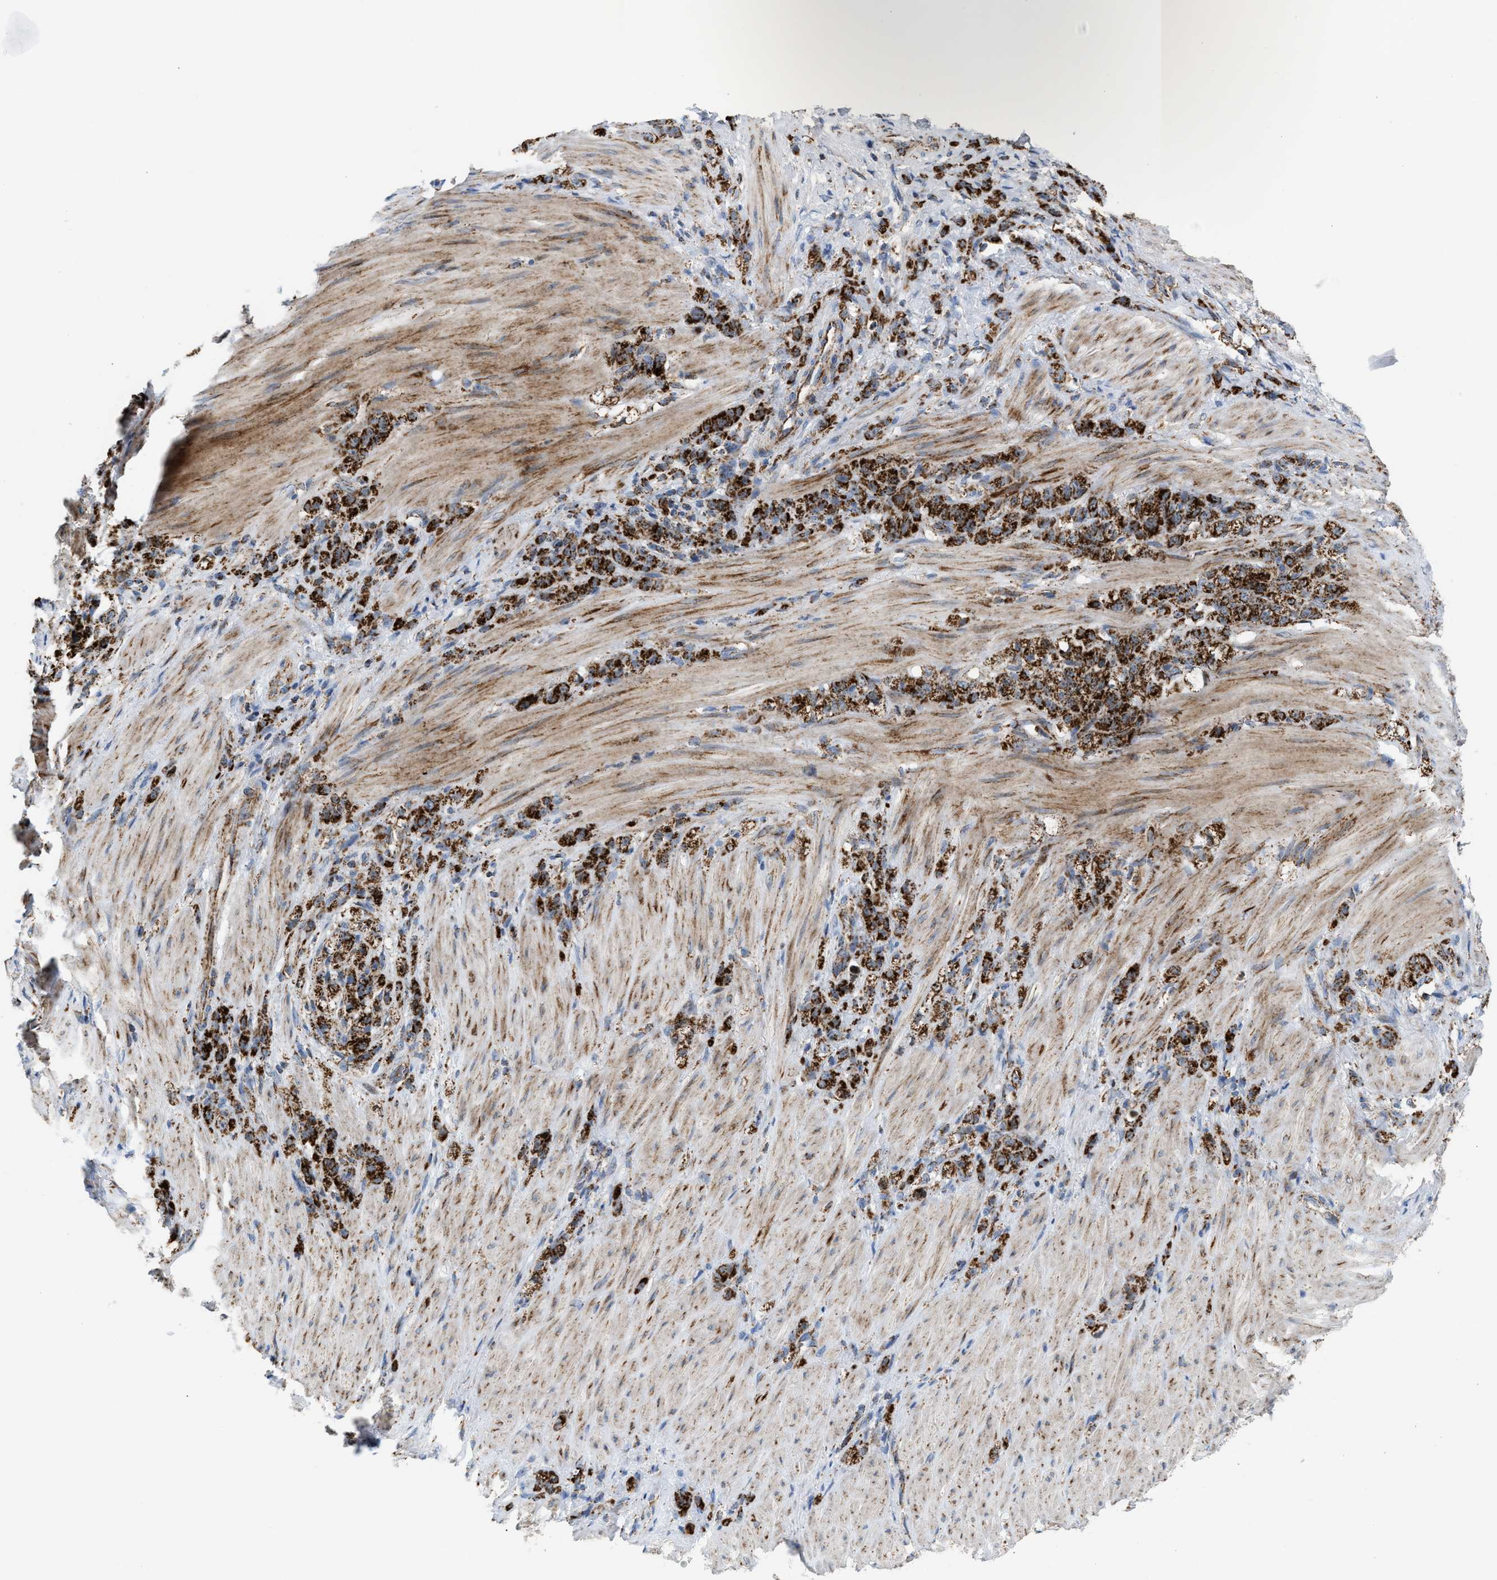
{"staining": {"intensity": "strong", "quantity": ">75%", "location": "cytoplasmic/membranous"}, "tissue": "stomach cancer", "cell_type": "Tumor cells", "image_type": "cancer", "snomed": [{"axis": "morphology", "description": "Normal tissue, NOS"}, {"axis": "morphology", "description": "Adenocarcinoma, NOS"}, {"axis": "topography", "description": "Stomach"}], "caption": "Immunohistochemistry (IHC) micrograph of neoplastic tissue: human stomach adenocarcinoma stained using immunohistochemistry reveals high levels of strong protein expression localized specifically in the cytoplasmic/membranous of tumor cells, appearing as a cytoplasmic/membranous brown color.", "gene": "PMPCA", "patient": {"sex": "male", "age": 82}}